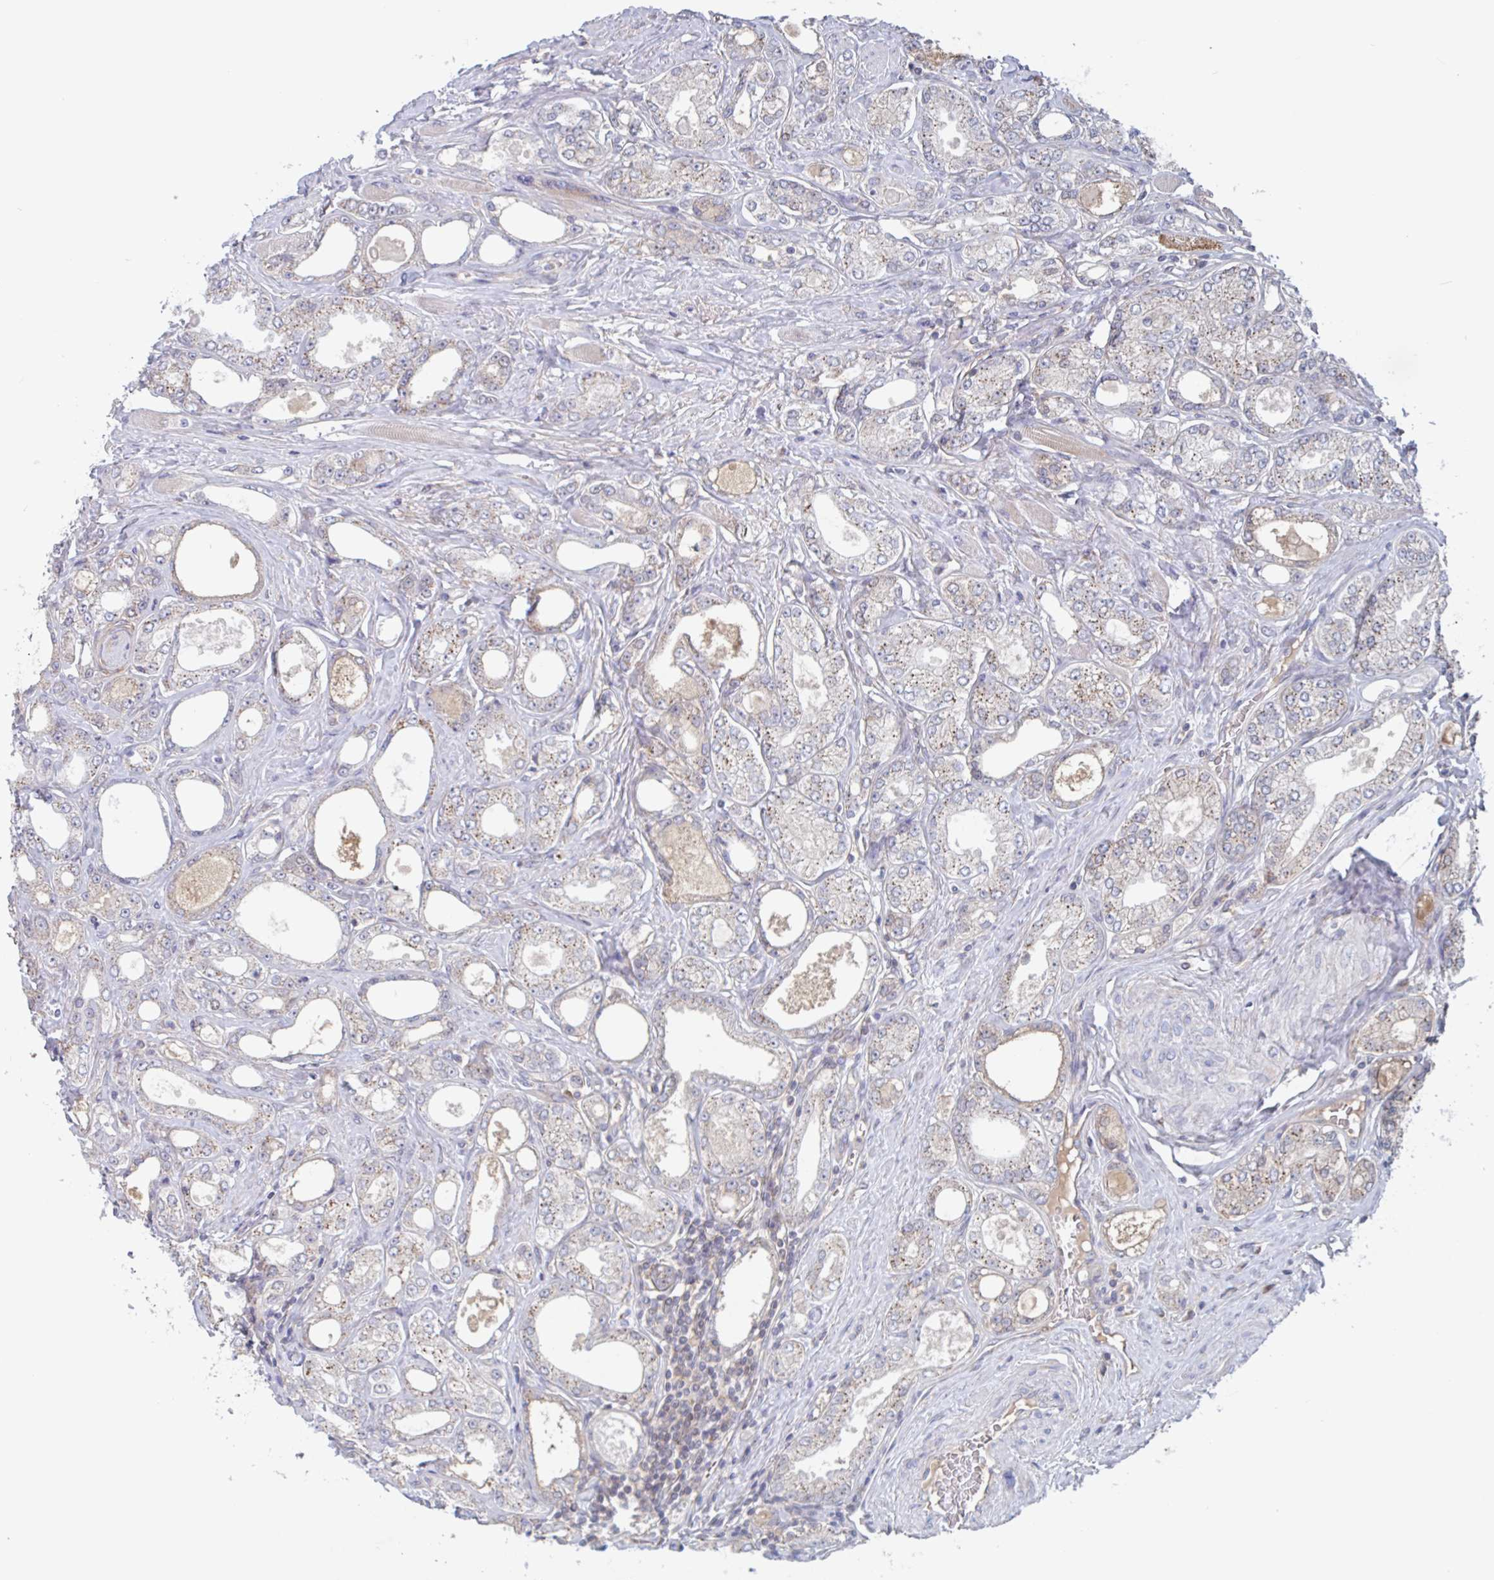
{"staining": {"intensity": "moderate", "quantity": "<25%", "location": "cytoplasmic/membranous"}, "tissue": "prostate cancer", "cell_type": "Tumor cells", "image_type": "cancer", "snomed": [{"axis": "morphology", "description": "Adenocarcinoma, High grade"}, {"axis": "topography", "description": "Prostate"}], "caption": "This image reveals immunohistochemistry (IHC) staining of prostate cancer, with low moderate cytoplasmic/membranous positivity in approximately <25% of tumor cells.", "gene": "SURF1", "patient": {"sex": "male", "age": 68}}